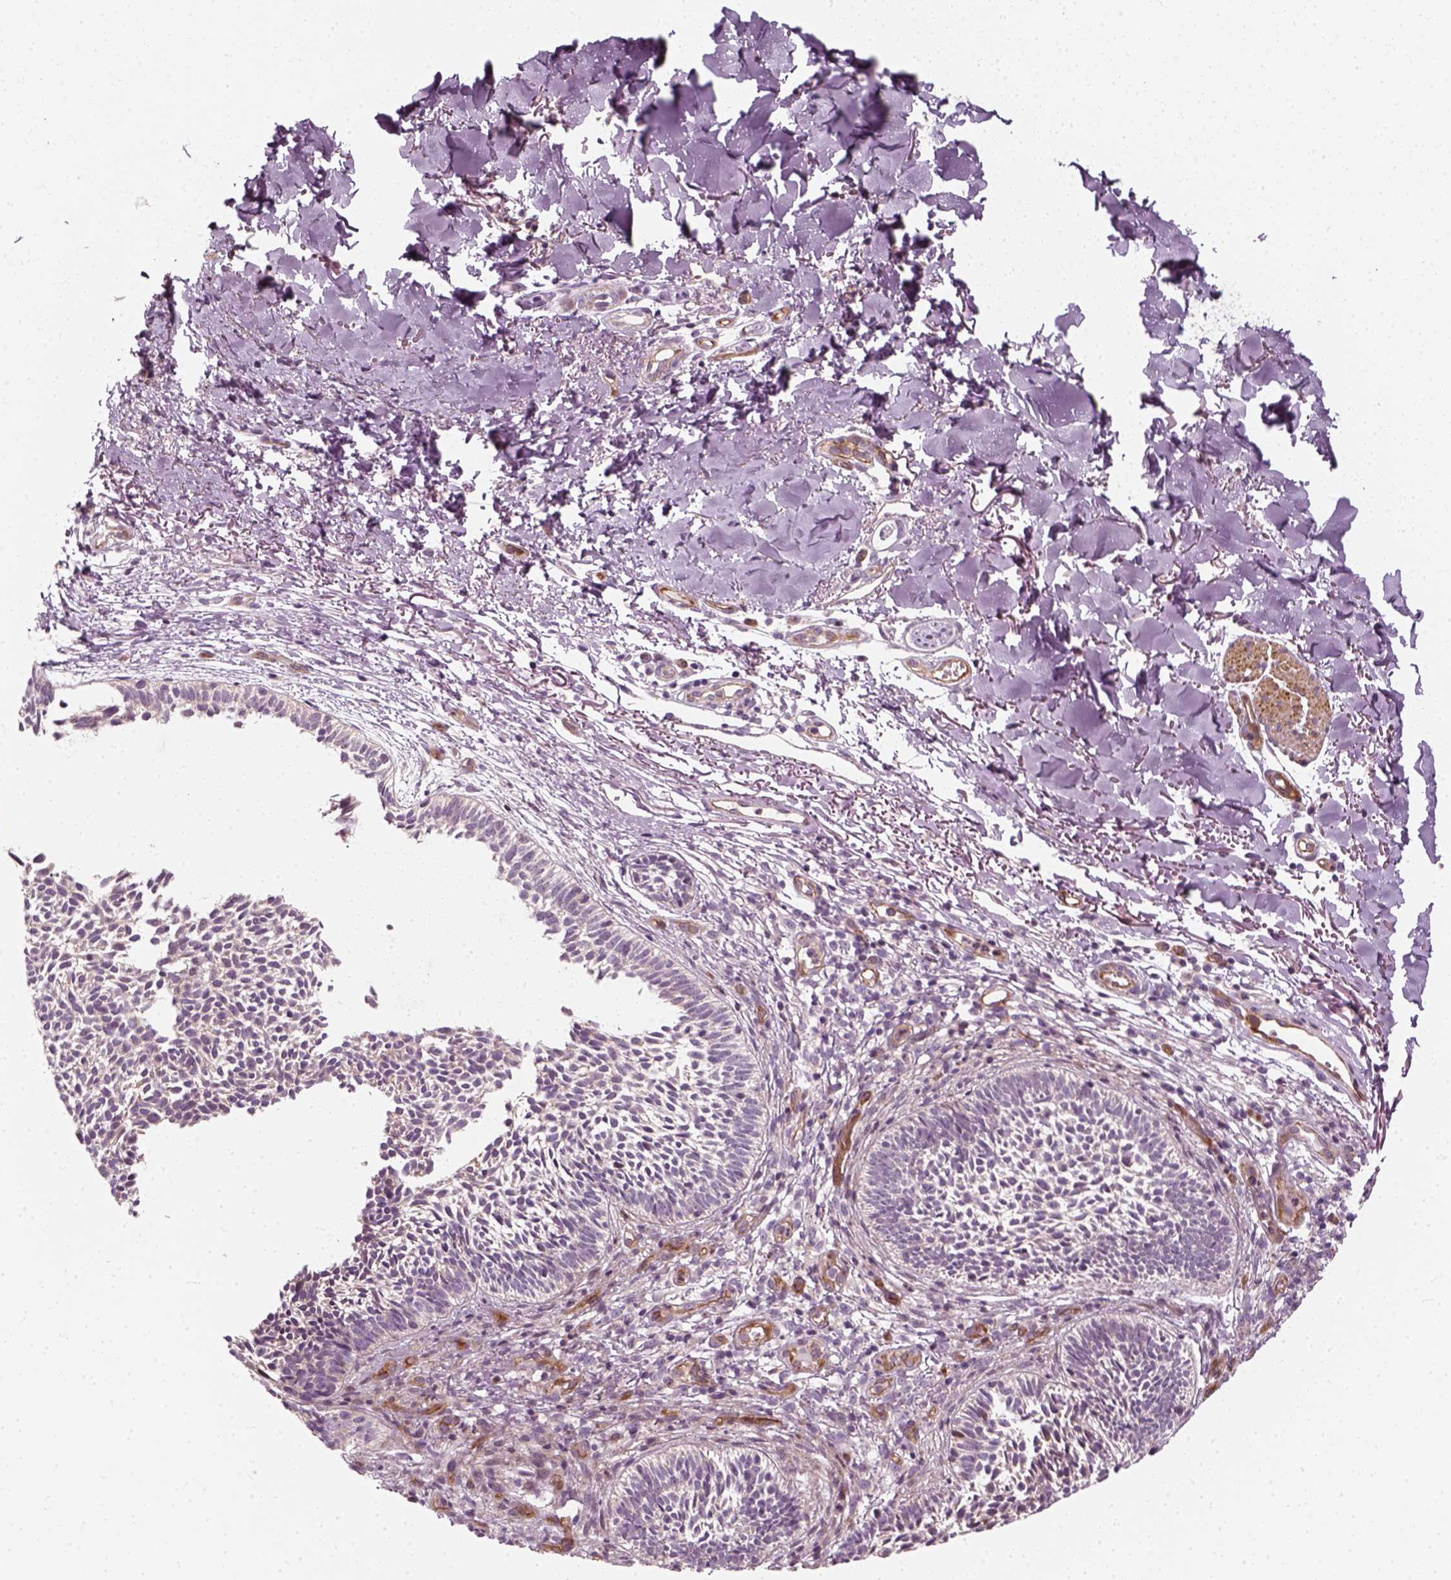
{"staining": {"intensity": "negative", "quantity": "none", "location": "none"}, "tissue": "skin cancer", "cell_type": "Tumor cells", "image_type": "cancer", "snomed": [{"axis": "morphology", "description": "Basal cell carcinoma"}, {"axis": "topography", "description": "Skin"}], "caption": "This histopathology image is of skin basal cell carcinoma stained with IHC to label a protein in brown with the nuclei are counter-stained blue. There is no positivity in tumor cells.", "gene": "DNASE1L1", "patient": {"sex": "male", "age": 78}}